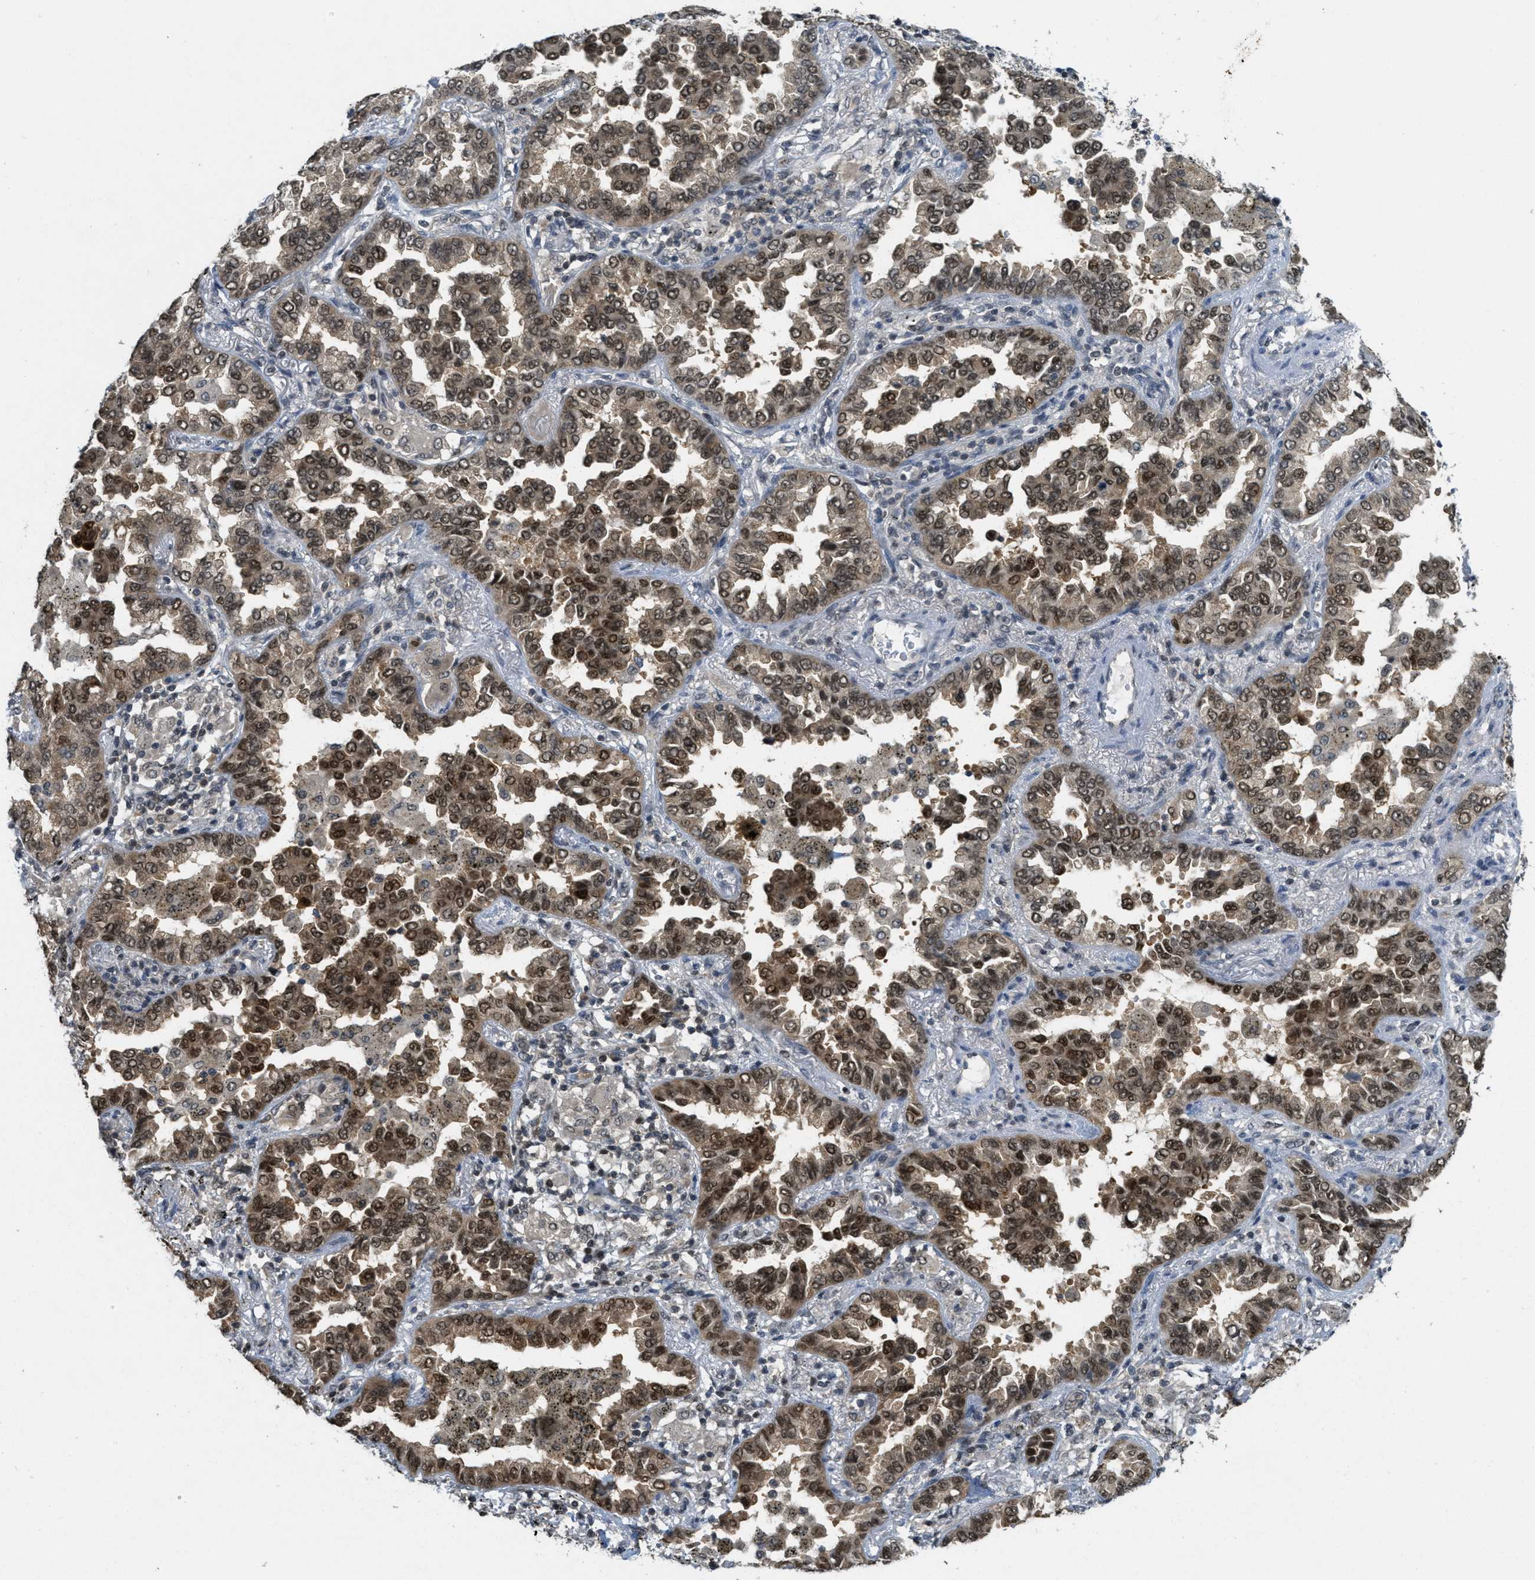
{"staining": {"intensity": "strong", "quantity": ">75%", "location": "cytoplasmic/membranous,nuclear"}, "tissue": "lung cancer", "cell_type": "Tumor cells", "image_type": "cancer", "snomed": [{"axis": "morphology", "description": "Normal tissue, NOS"}, {"axis": "morphology", "description": "Adenocarcinoma, NOS"}, {"axis": "topography", "description": "Lung"}], "caption": "Strong cytoplasmic/membranous and nuclear positivity for a protein is identified in about >75% of tumor cells of adenocarcinoma (lung) using immunohistochemistry (IHC).", "gene": "DNAJB1", "patient": {"sex": "male", "age": 59}}